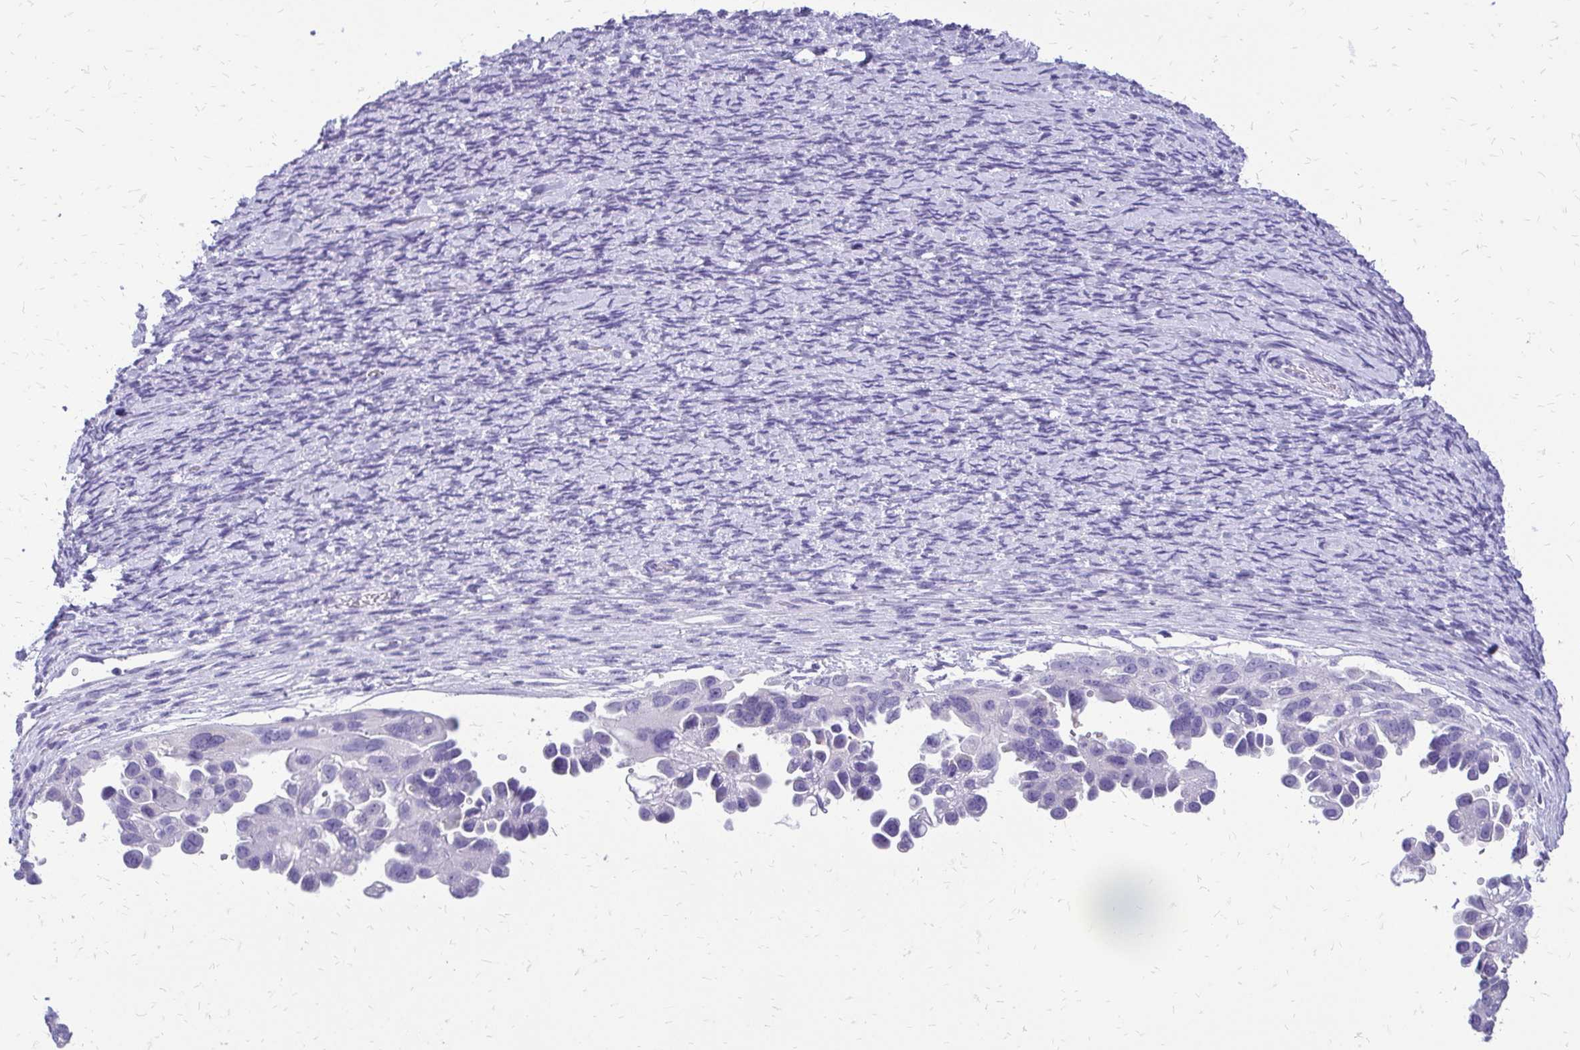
{"staining": {"intensity": "negative", "quantity": "none", "location": "none"}, "tissue": "ovarian cancer", "cell_type": "Tumor cells", "image_type": "cancer", "snomed": [{"axis": "morphology", "description": "Cystadenocarcinoma, serous, NOS"}, {"axis": "topography", "description": "Ovary"}], "caption": "Tumor cells are negative for brown protein staining in ovarian cancer.", "gene": "SLC32A1", "patient": {"sex": "female", "age": 53}}